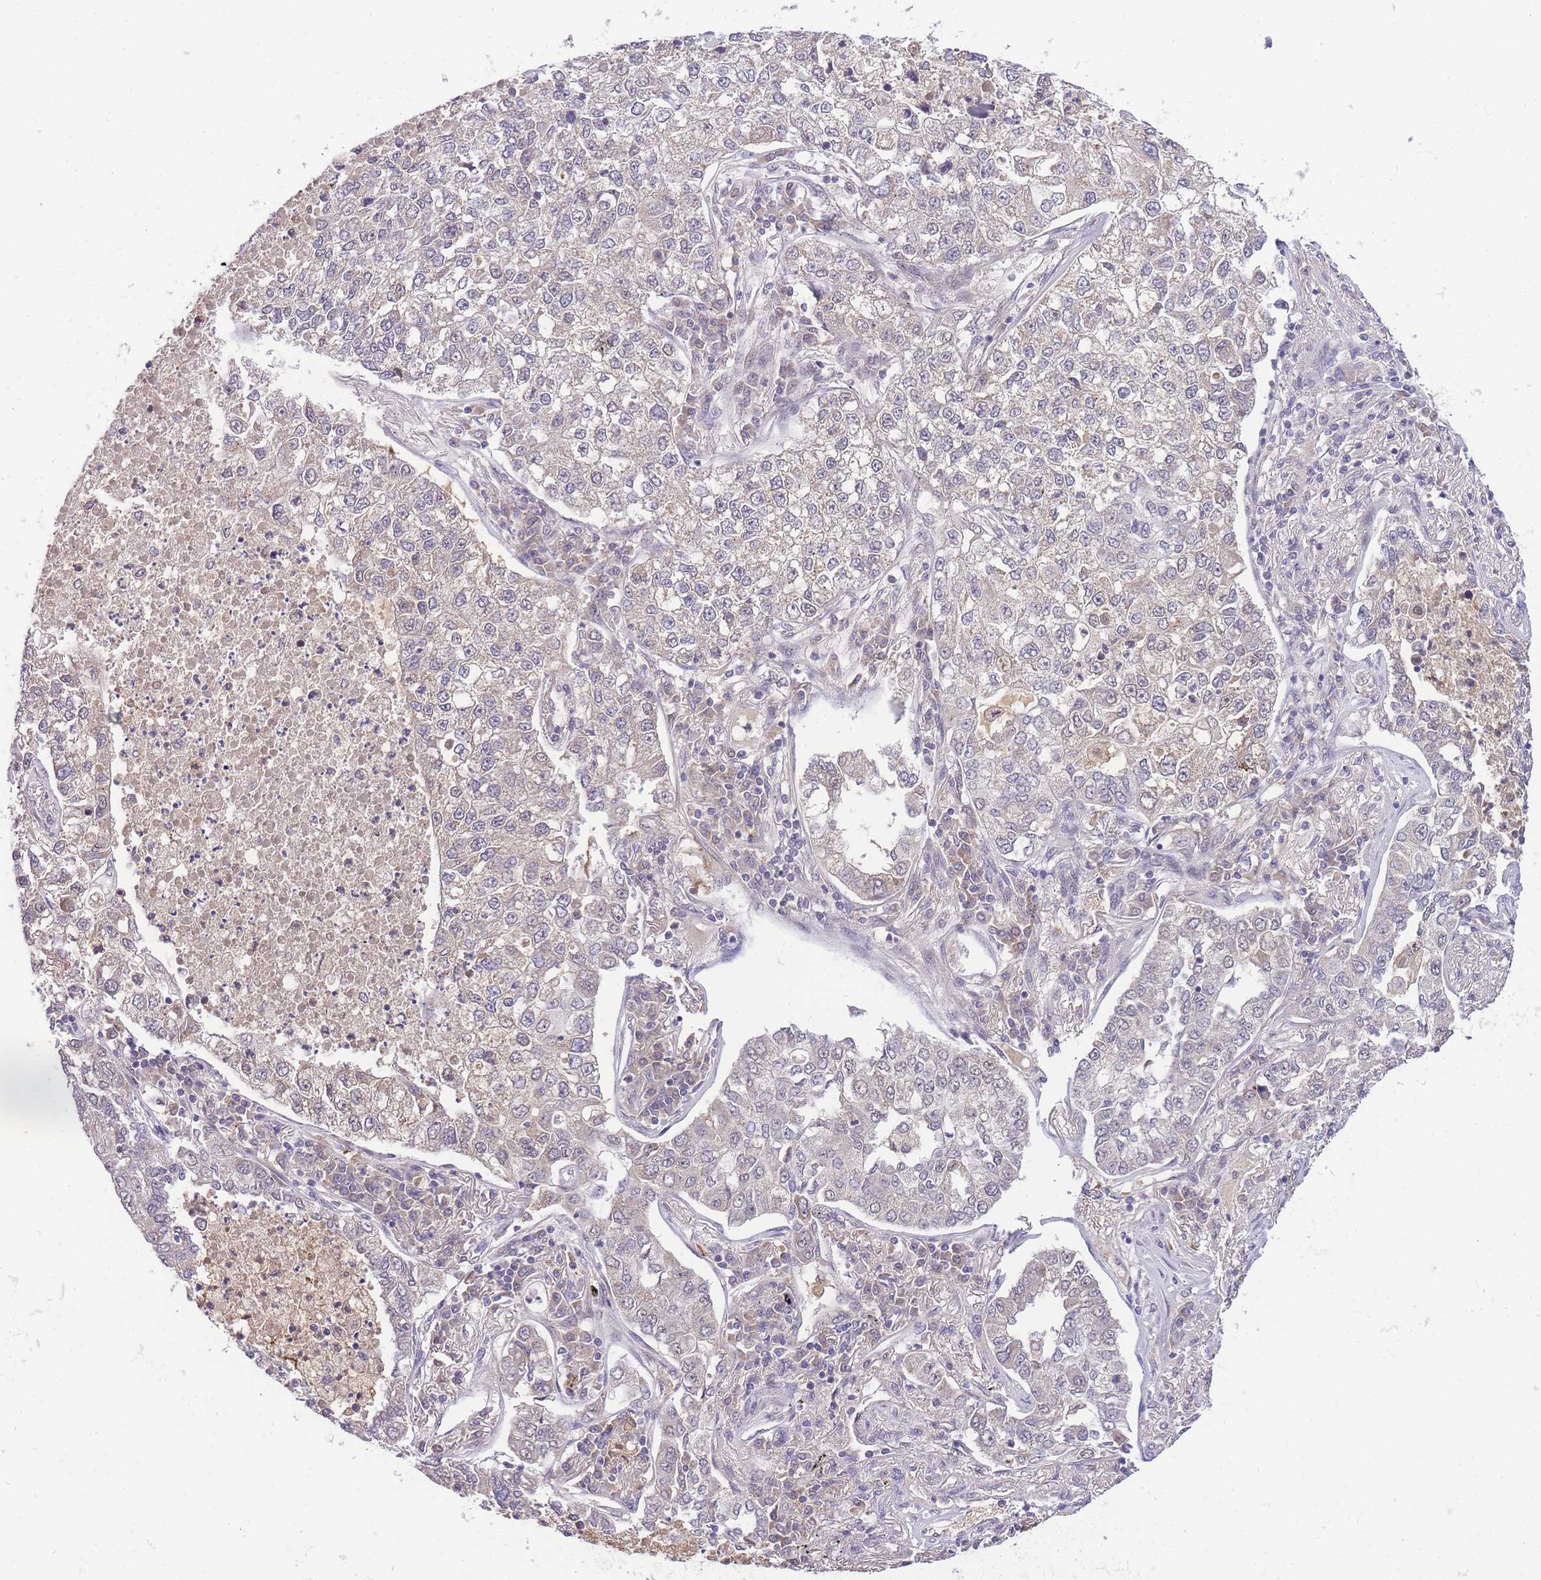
{"staining": {"intensity": "negative", "quantity": "none", "location": "none"}, "tissue": "lung cancer", "cell_type": "Tumor cells", "image_type": "cancer", "snomed": [{"axis": "morphology", "description": "Adenocarcinoma, NOS"}, {"axis": "topography", "description": "Lung"}], "caption": "DAB immunohistochemical staining of lung cancer (adenocarcinoma) reveals no significant staining in tumor cells. (DAB immunohistochemistry (IHC) visualized using brightfield microscopy, high magnification).", "gene": "PUS10", "patient": {"sex": "male", "age": 49}}